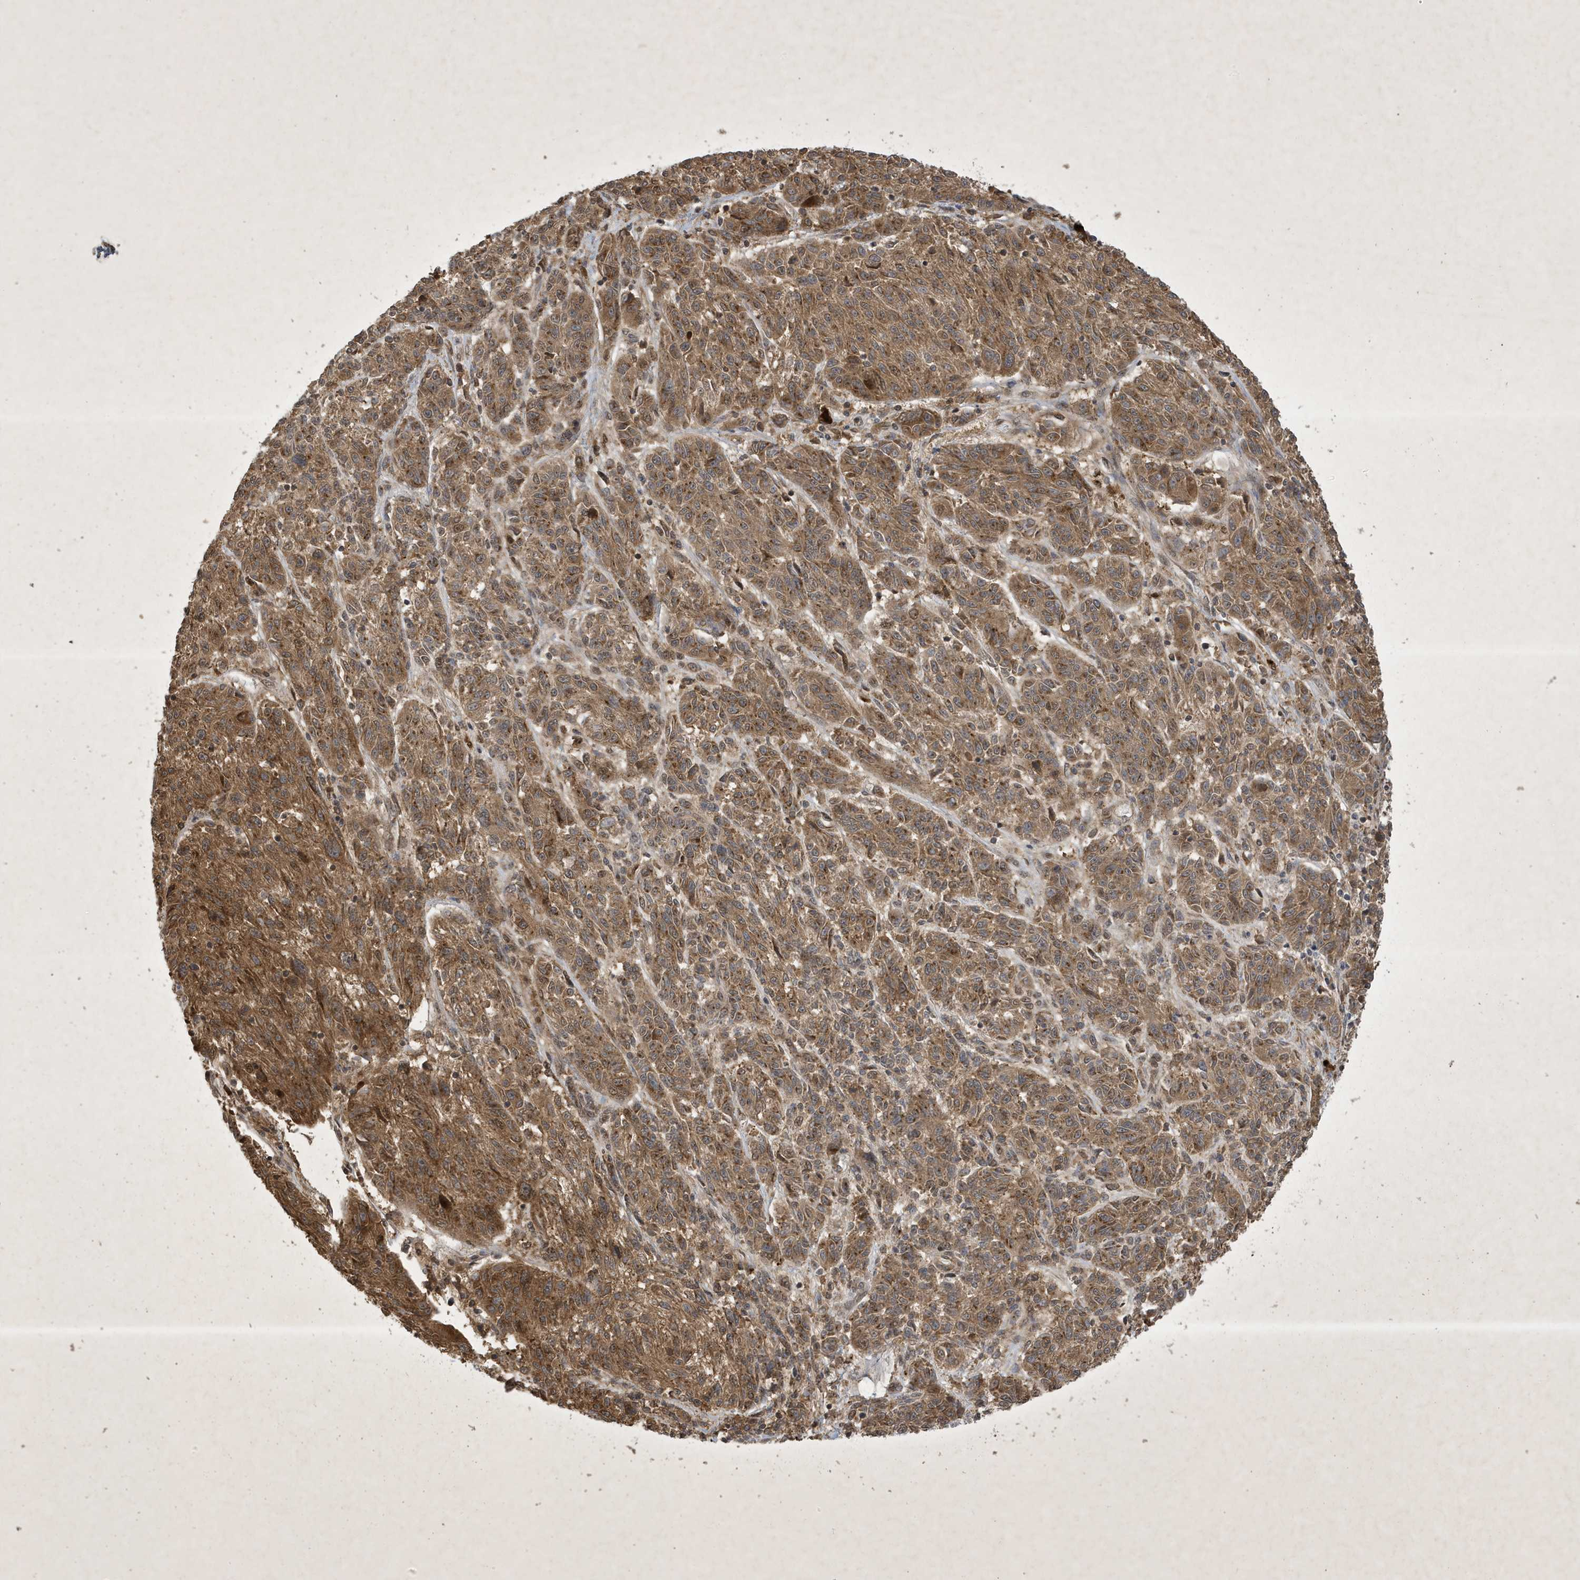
{"staining": {"intensity": "moderate", "quantity": ">75%", "location": "cytoplasmic/membranous"}, "tissue": "melanoma", "cell_type": "Tumor cells", "image_type": "cancer", "snomed": [{"axis": "morphology", "description": "Malignant melanoma, NOS"}, {"axis": "topography", "description": "Skin"}], "caption": "Protein expression analysis of malignant melanoma reveals moderate cytoplasmic/membranous positivity in approximately >75% of tumor cells.", "gene": "STX10", "patient": {"sex": "male", "age": 53}}